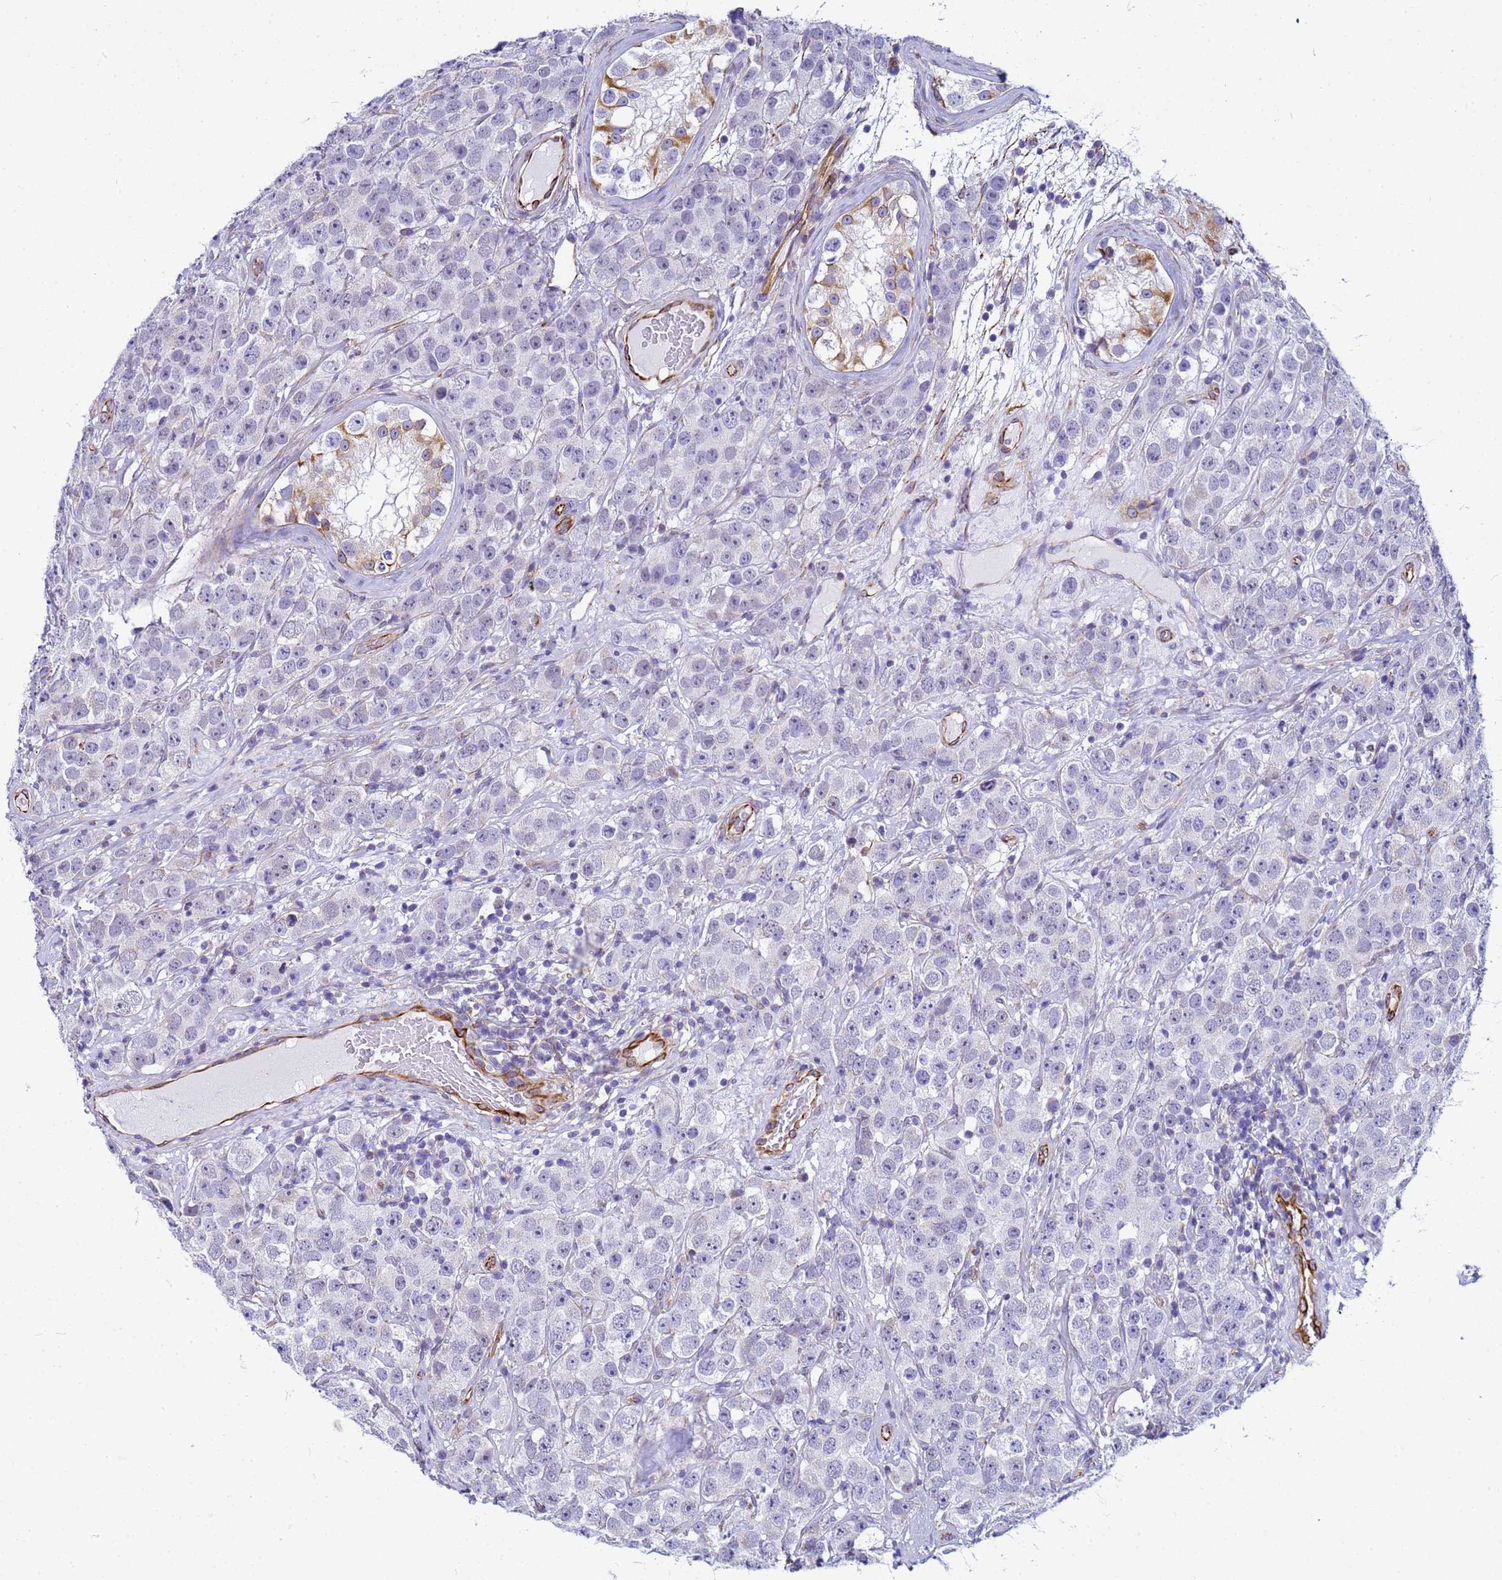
{"staining": {"intensity": "negative", "quantity": "none", "location": "none"}, "tissue": "testis cancer", "cell_type": "Tumor cells", "image_type": "cancer", "snomed": [{"axis": "morphology", "description": "Seminoma, NOS"}, {"axis": "topography", "description": "Testis"}], "caption": "Protein analysis of testis cancer reveals no significant expression in tumor cells. (DAB (3,3'-diaminobenzidine) immunohistochemistry with hematoxylin counter stain).", "gene": "UBXN2B", "patient": {"sex": "male", "age": 28}}